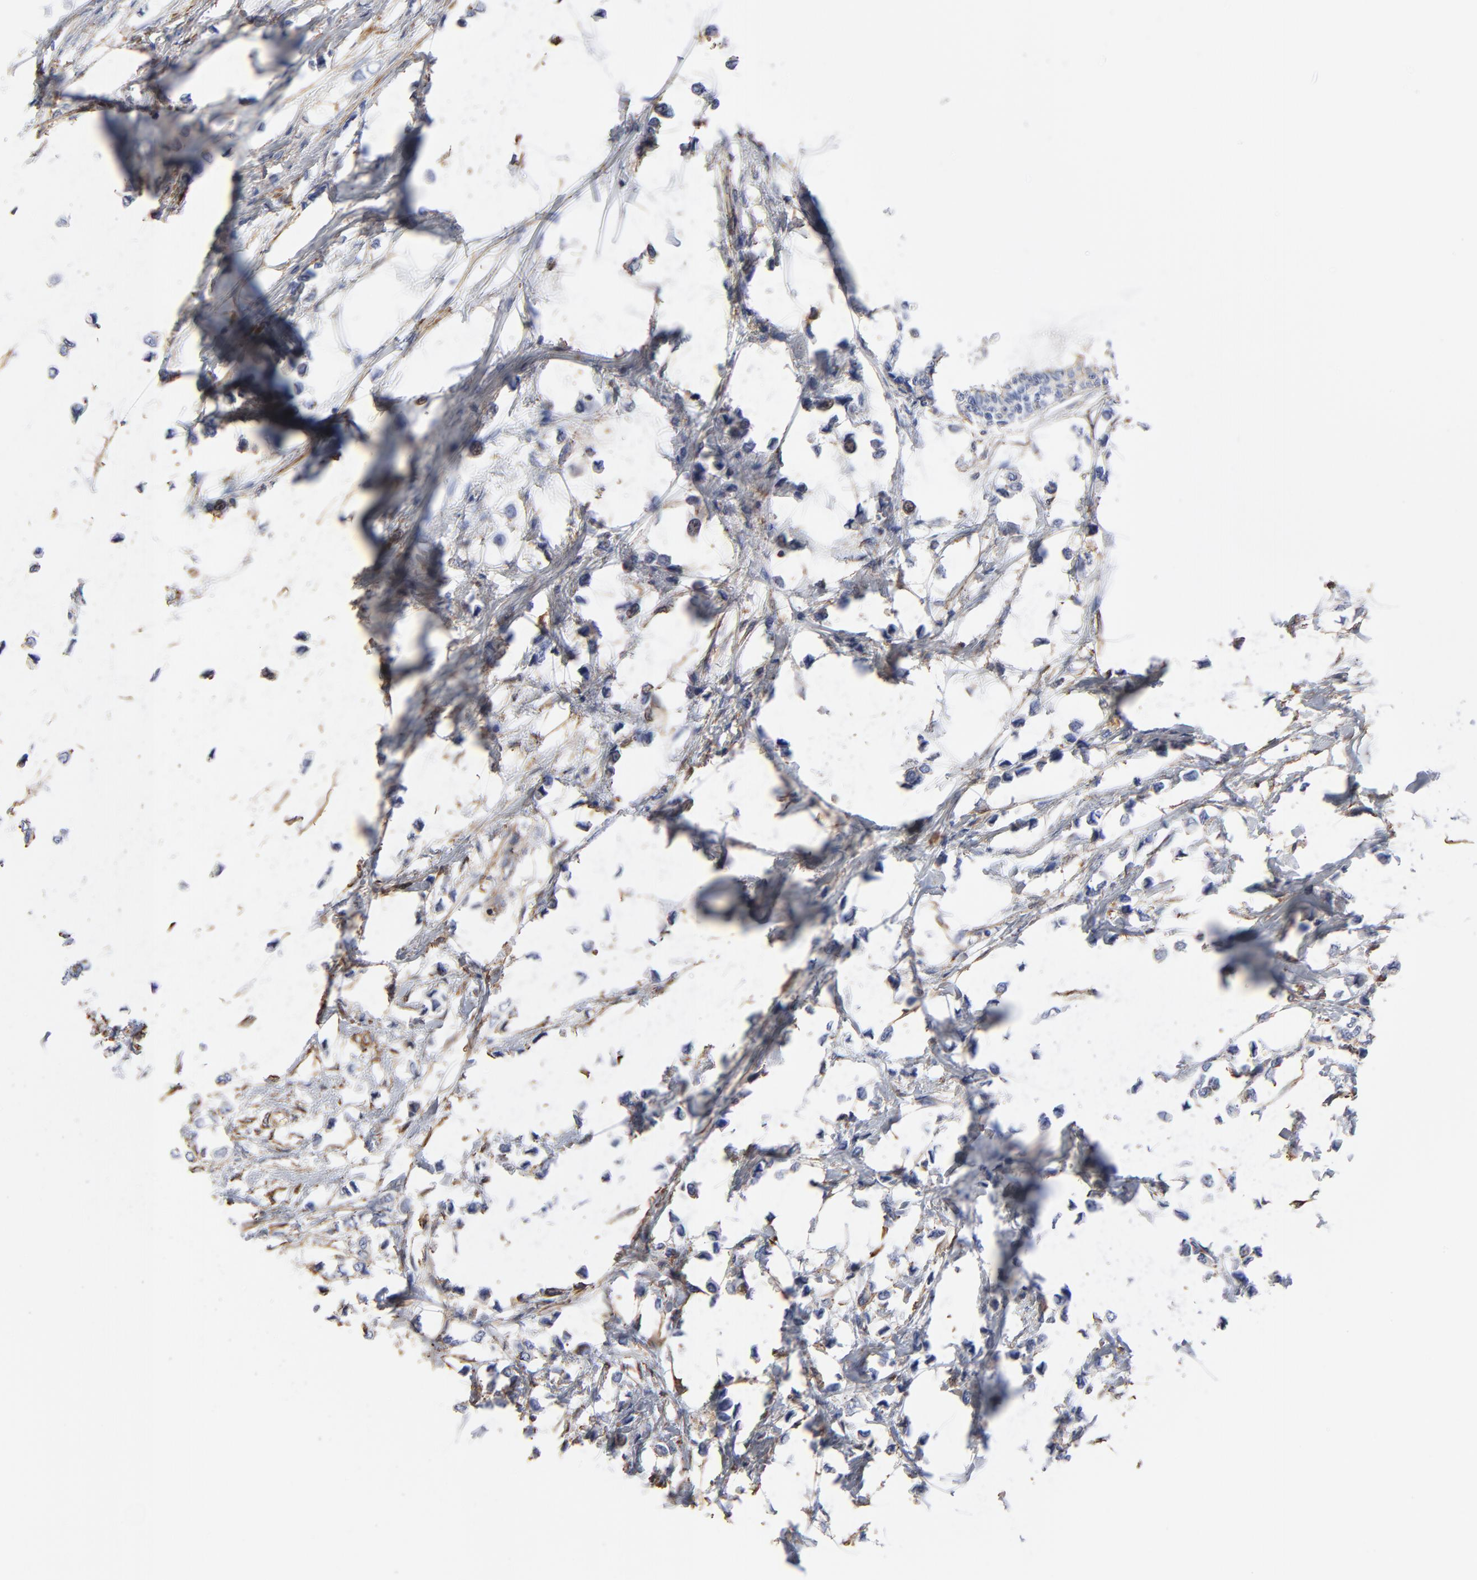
{"staining": {"intensity": "weak", "quantity": "25%-75%", "location": "cytoplasmic/membranous"}, "tissue": "breast cancer", "cell_type": "Tumor cells", "image_type": "cancer", "snomed": [{"axis": "morphology", "description": "Lobular carcinoma"}, {"axis": "topography", "description": "Breast"}], "caption": "There is low levels of weak cytoplasmic/membranous expression in tumor cells of breast cancer (lobular carcinoma), as demonstrated by immunohistochemical staining (brown color).", "gene": "ACTA2", "patient": {"sex": "female", "age": 51}}